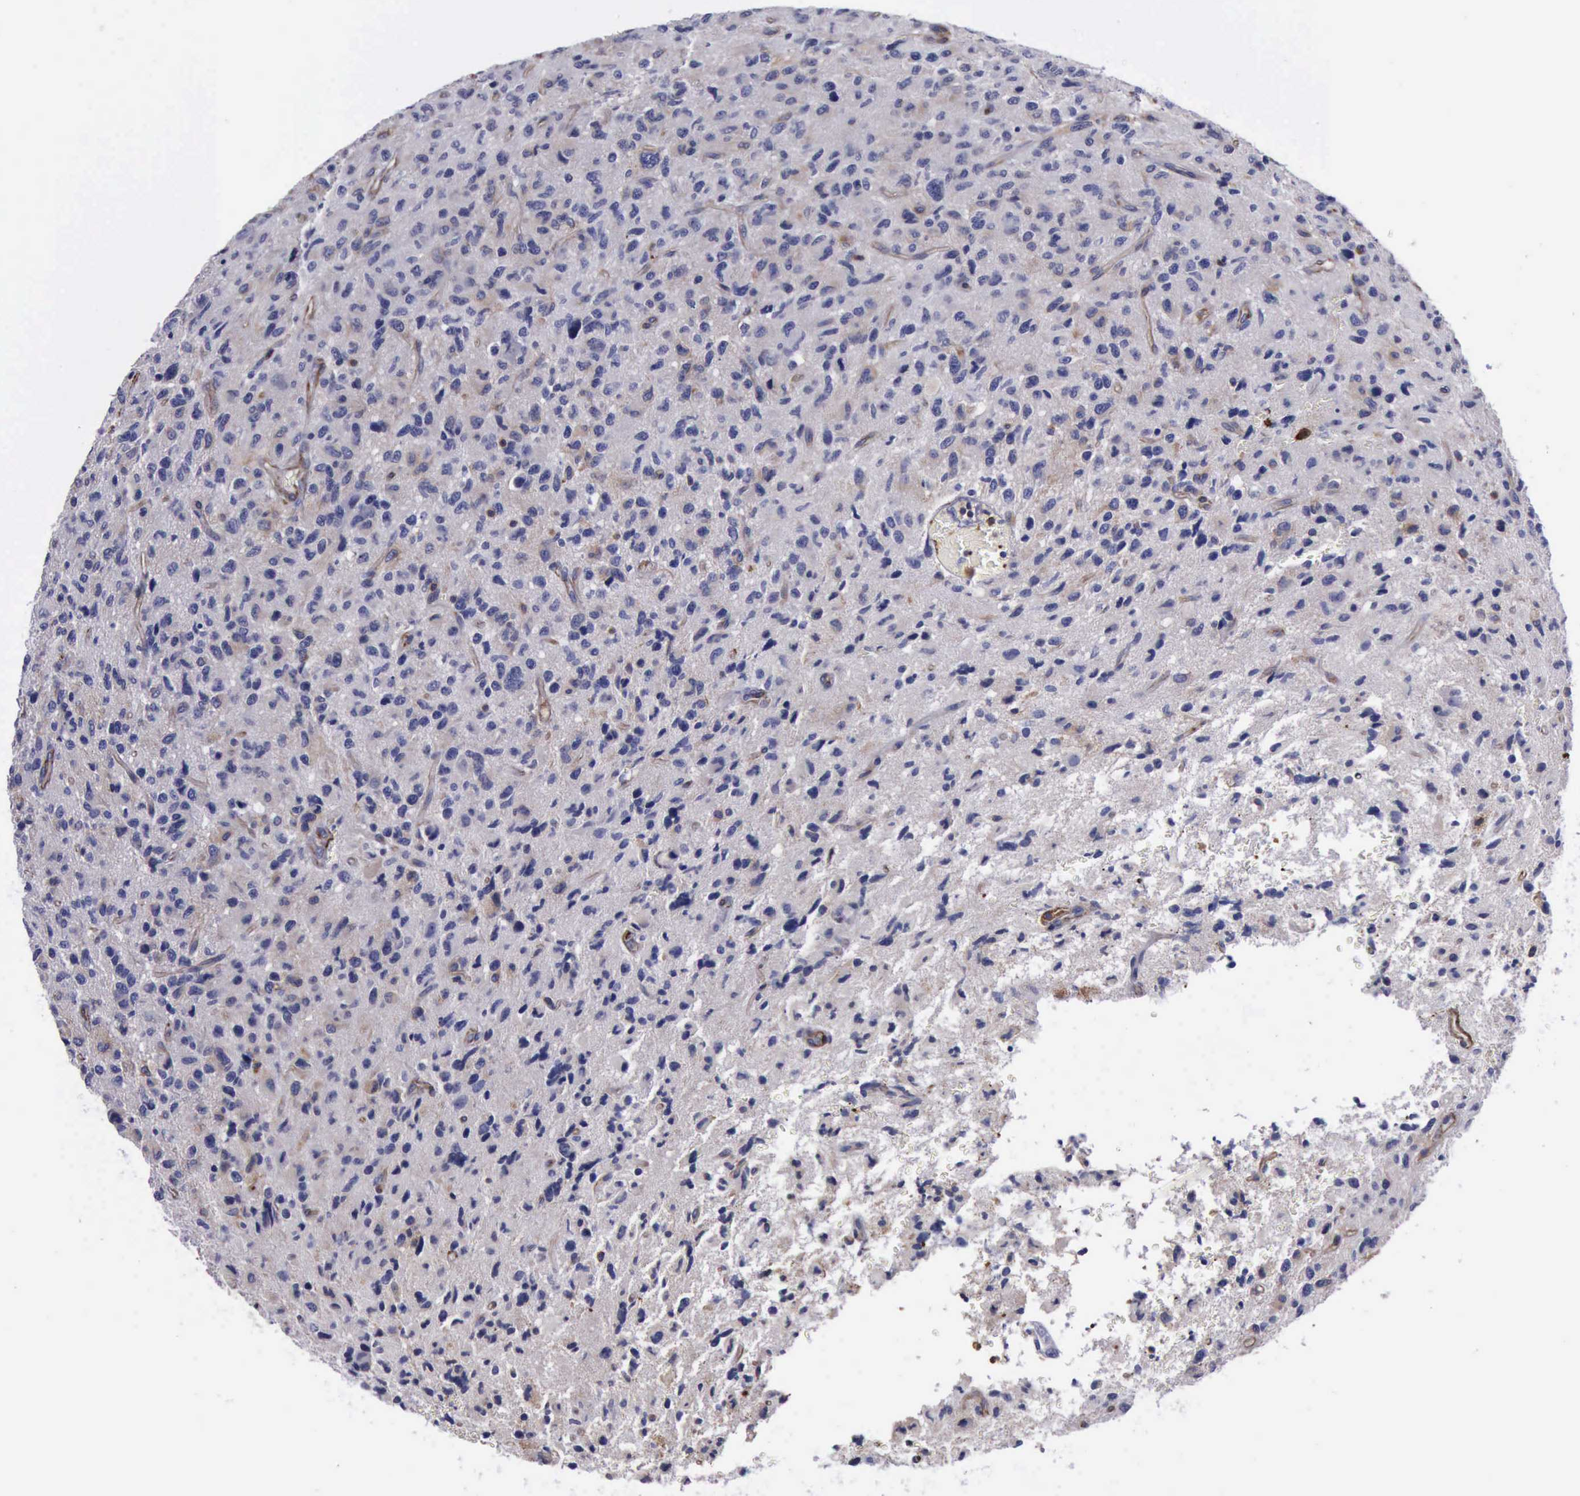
{"staining": {"intensity": "moderate", "quantity": "<25%", "location": "cytoplasmic/membranous"}, "tissue": "glioma", "cell_type": "Tumor cells", "image_type": "cancer", "snomed": [{"axis": "morphology", "description": "Glioma, malignant, High grade"}, {"axis": "topography", "description": "Brain"}], "caption": "DAB (3,3'-diaminobenzidine) immunohistochemical staining of malignant high-grade glioma demonstrates moderate cytoplasmic/membranous protein expression in approximately <25% of tumor cells. The staining is performed using DAB brown chromogen to label protein expression. The nuclei are counter-stained blue using hematoxylin.", "gene": "FLNA", "patient": {"sex": "female", "age": 60}}